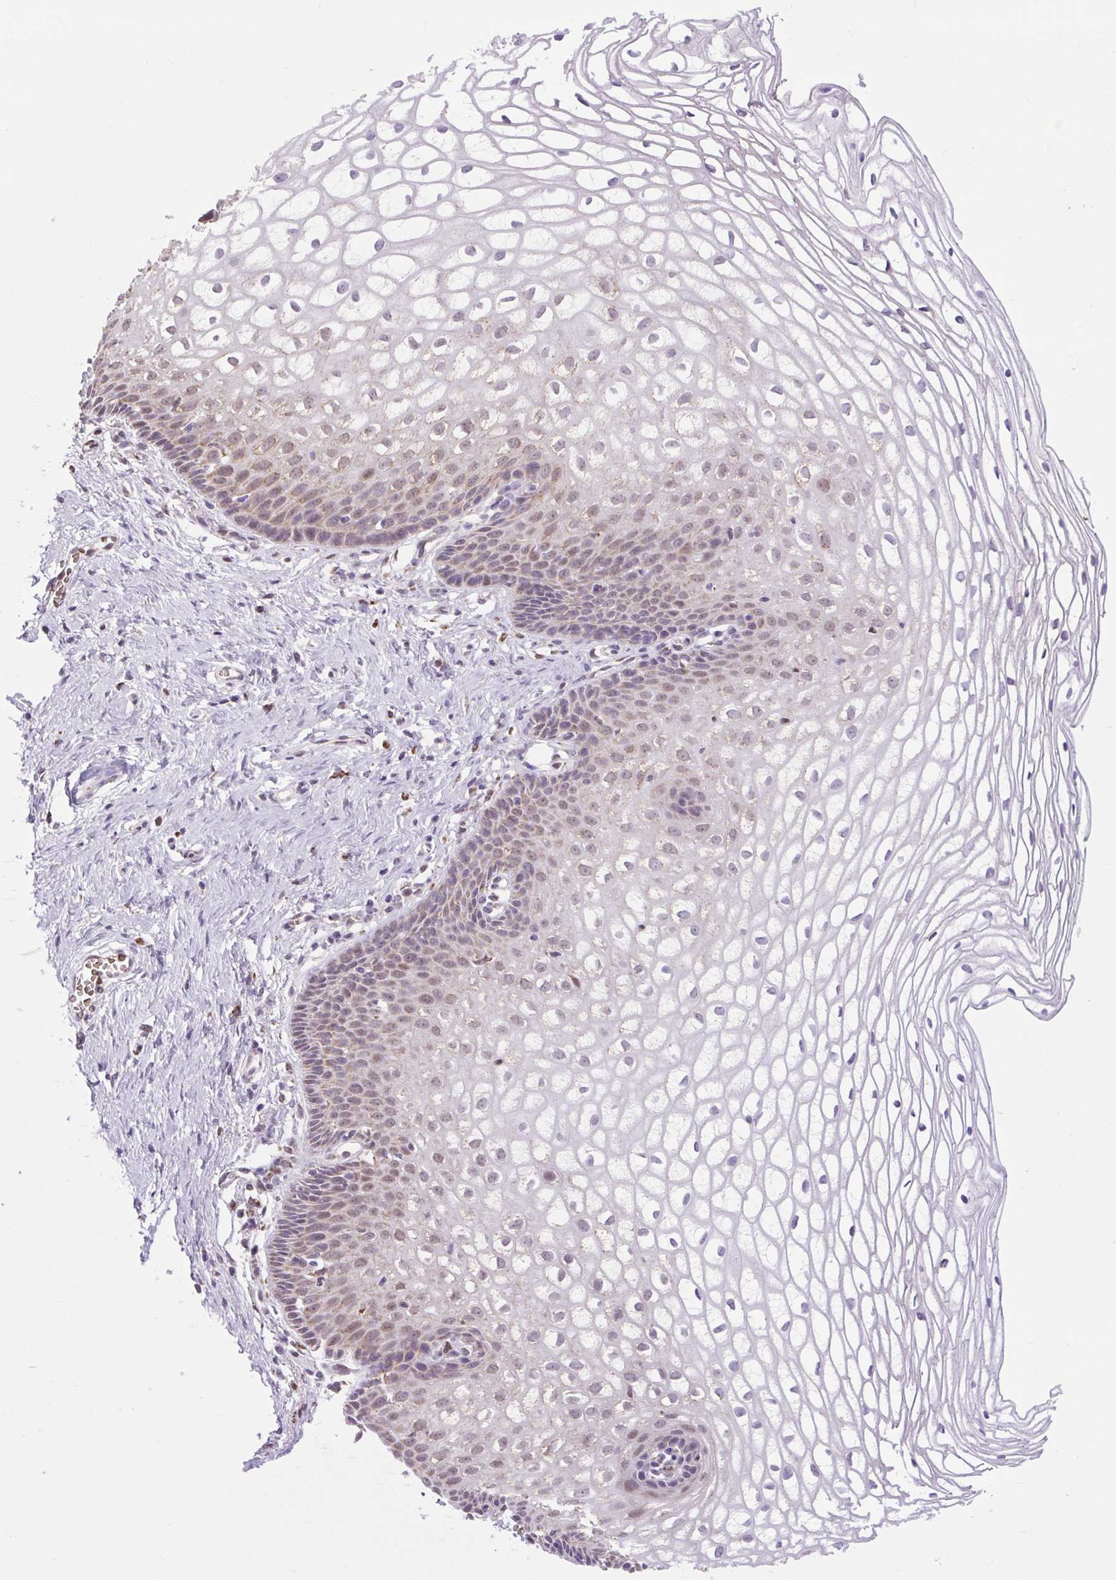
{"staining": {"intensity": "weak", "quantity": ">75%", "location": "cytoplasmic/membranous,nuclear"}, "tissue": "cervix", "cell_type": "Glandular cells", "image_type": "normal", "snomed": [{"axis": "morphology", "description": "Normal tissue, NOS"}, {"axis": "topography", "description": "Cervix"}], "caption": "A low amount of weak cytoplasmic/membranous,nuclear expression is appreciated in about >75% of glandular cells in unremarkable cervix.", "gene": "SCO2", "patient": {"sex": "female", "age": 36}}